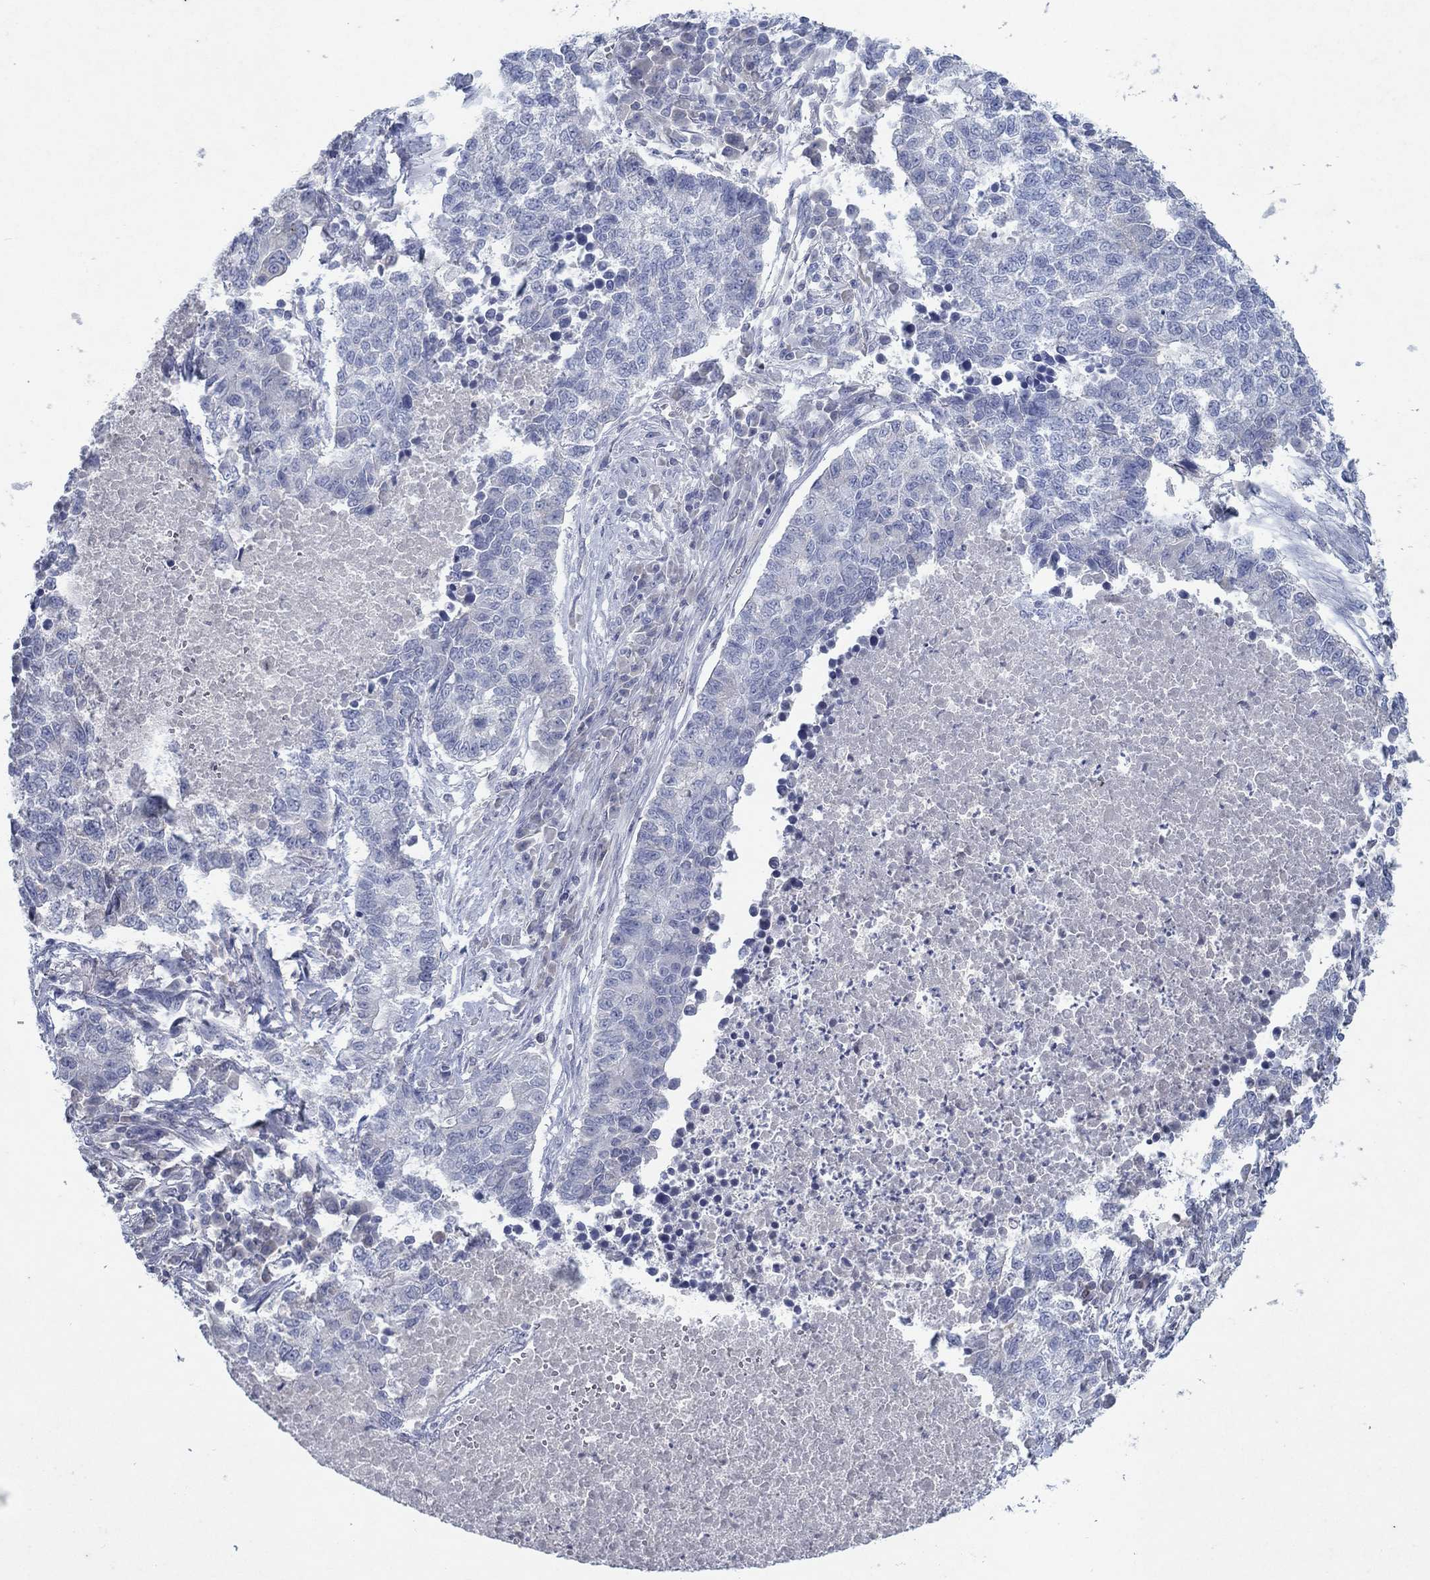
{"staining": {"intensity": "negative", "quantity": "none", "location": "none"}, "tissue": "lung cancer", "cell_type": "Tumor cells", "image_type": "cancer", "snomed": [{"axis": "morphology", "description": "Adenocarcinoma, NOS"}, {"axis": "topography", "description": "Lung"}], "caption": "IHC histopathology image of human lung cancer stained for a protein (brown), which shows no positivity in tumor cells.", "gene": "KRT40", "patient": {"sex": "male", "age": 57}}